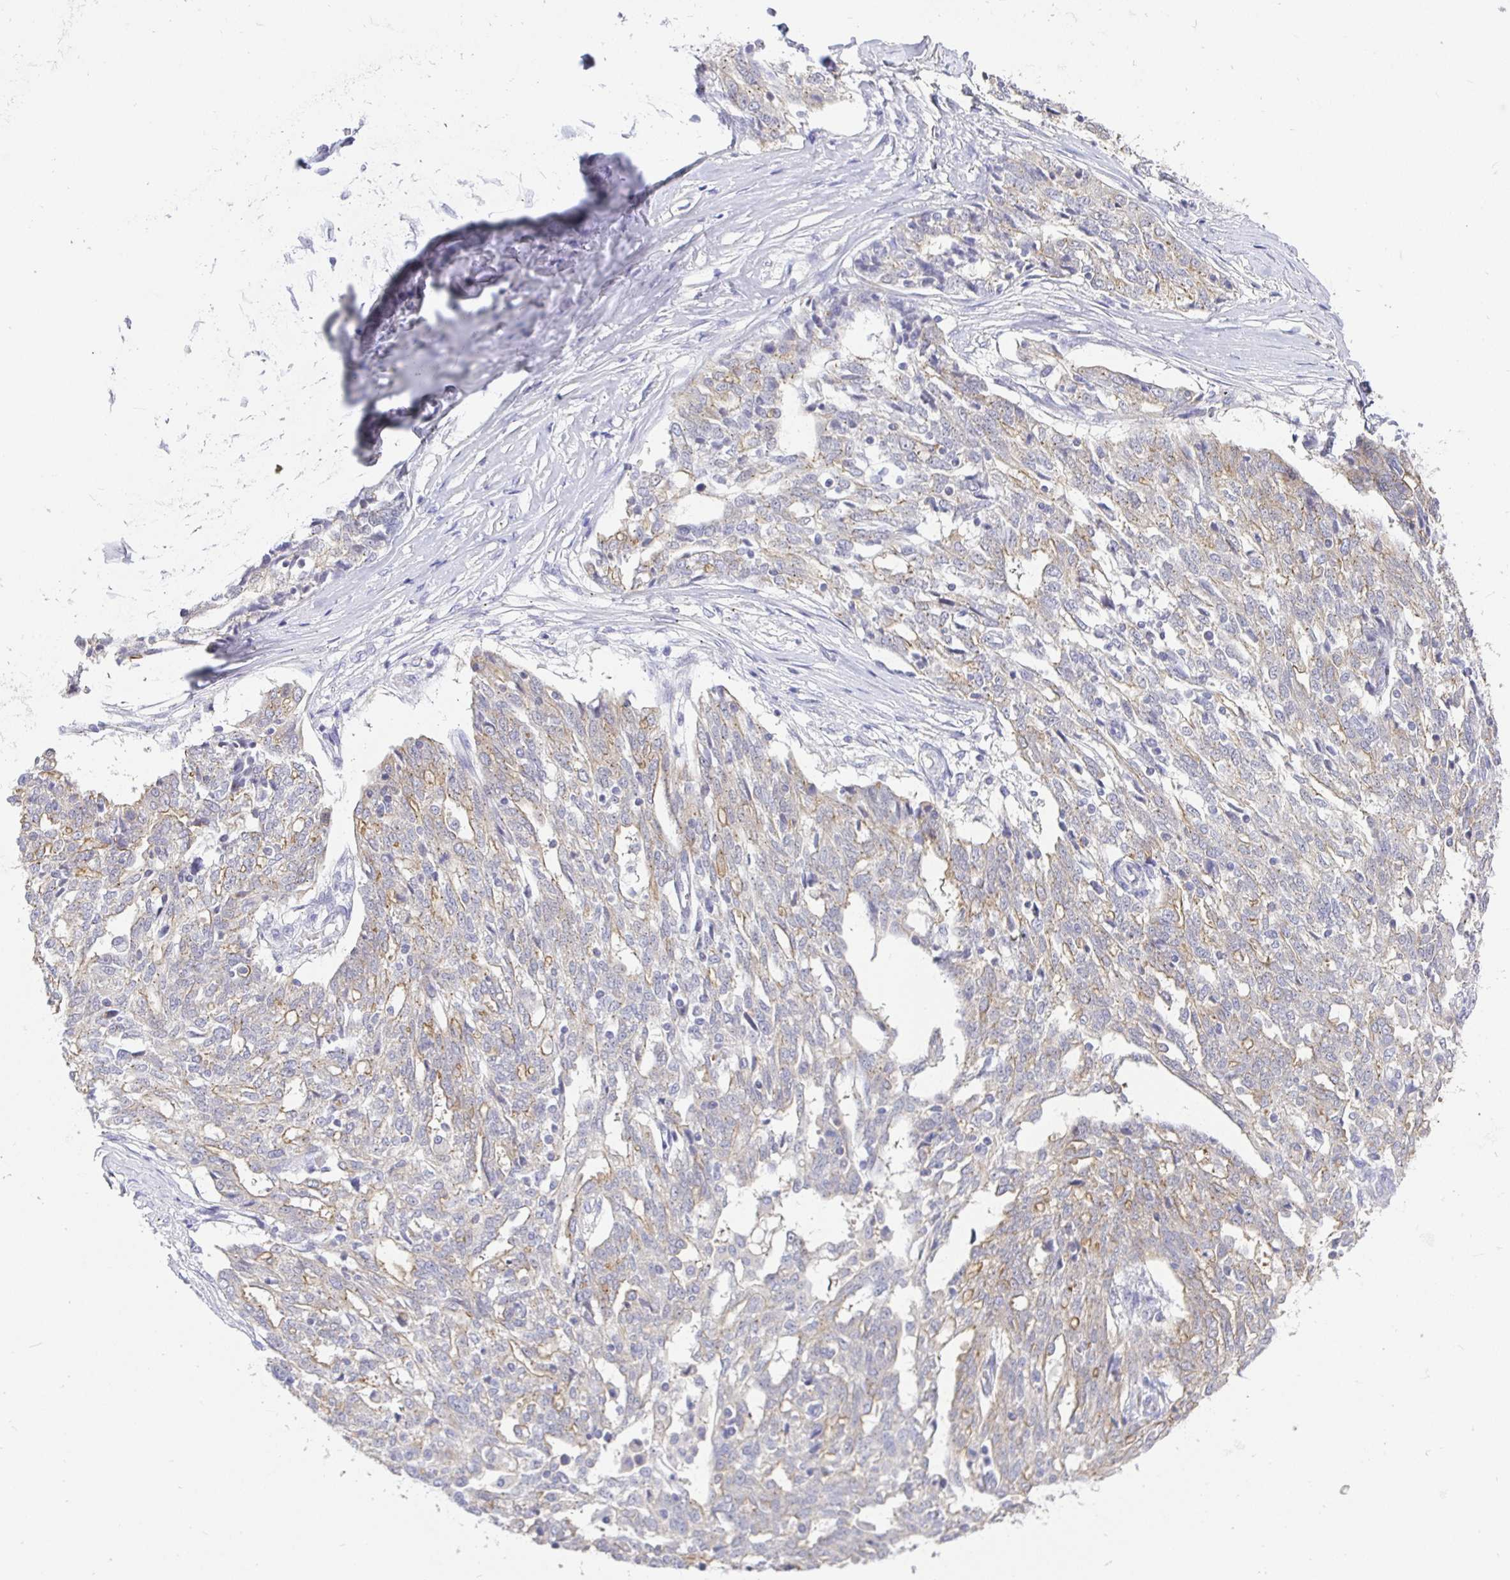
{"staining": {"intensity": "moderate", "quantity": "<25%", "location": "cytoplasmic/membranous"}, "tissue": "ovarian cancer", "cell_type": "Tumor cells", "image_type": "cancer", "snomed": [{"axis": "morphology", "description": "Cystadenocarcinoma, serous, NOS"}, {"axis": "topography", "description": "Ovary"}], "caption": "A histopathology image of ovarian serous cystadenocarcinoma stained for a protein exhibits moderate cytoplasmic/membranous brown staining in tumor cells. (DAB IHC, brown staining for protein, blue staining for nuclei).", "gene": "EZHIP", "patient": {"sex": "female", "age": 67}}